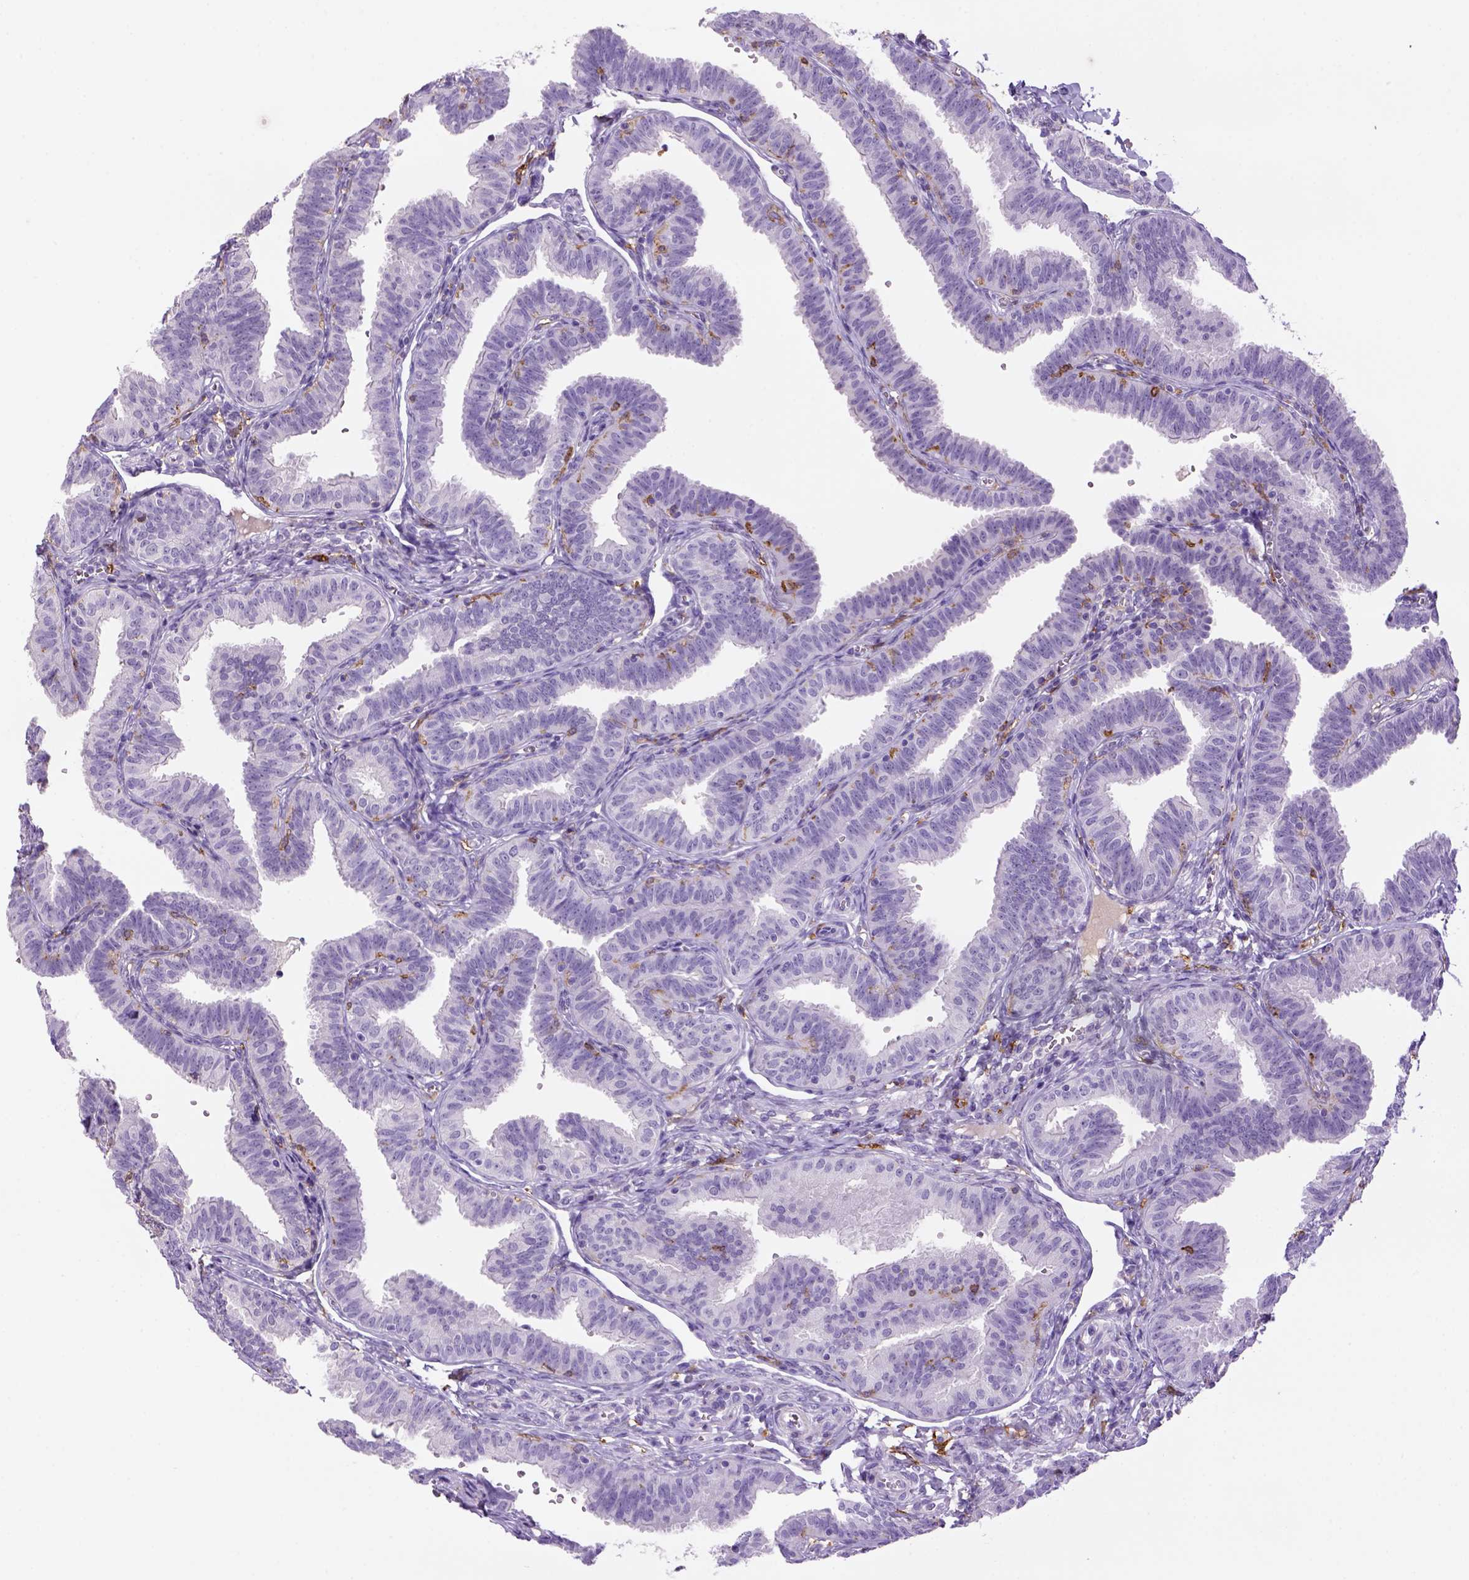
{"staining": {"intensity": "negative", "quantity": "none", "location": "none"}, "tissue": "fallopian tube", "cell_type": "Glandular cells", "image_type": "normal", "snomed": [{"axis": "morphology", "description": "Normal tissue, NOS"}, {"axis": "topography", "description": "Fallopian tube"}], "caption": "This is an immunohistochemistry micrograph of benign fallopian tube. There is no expression in glandular cells.", "gene": "CD14", "patient": {"sex": "female", "age": 25}}